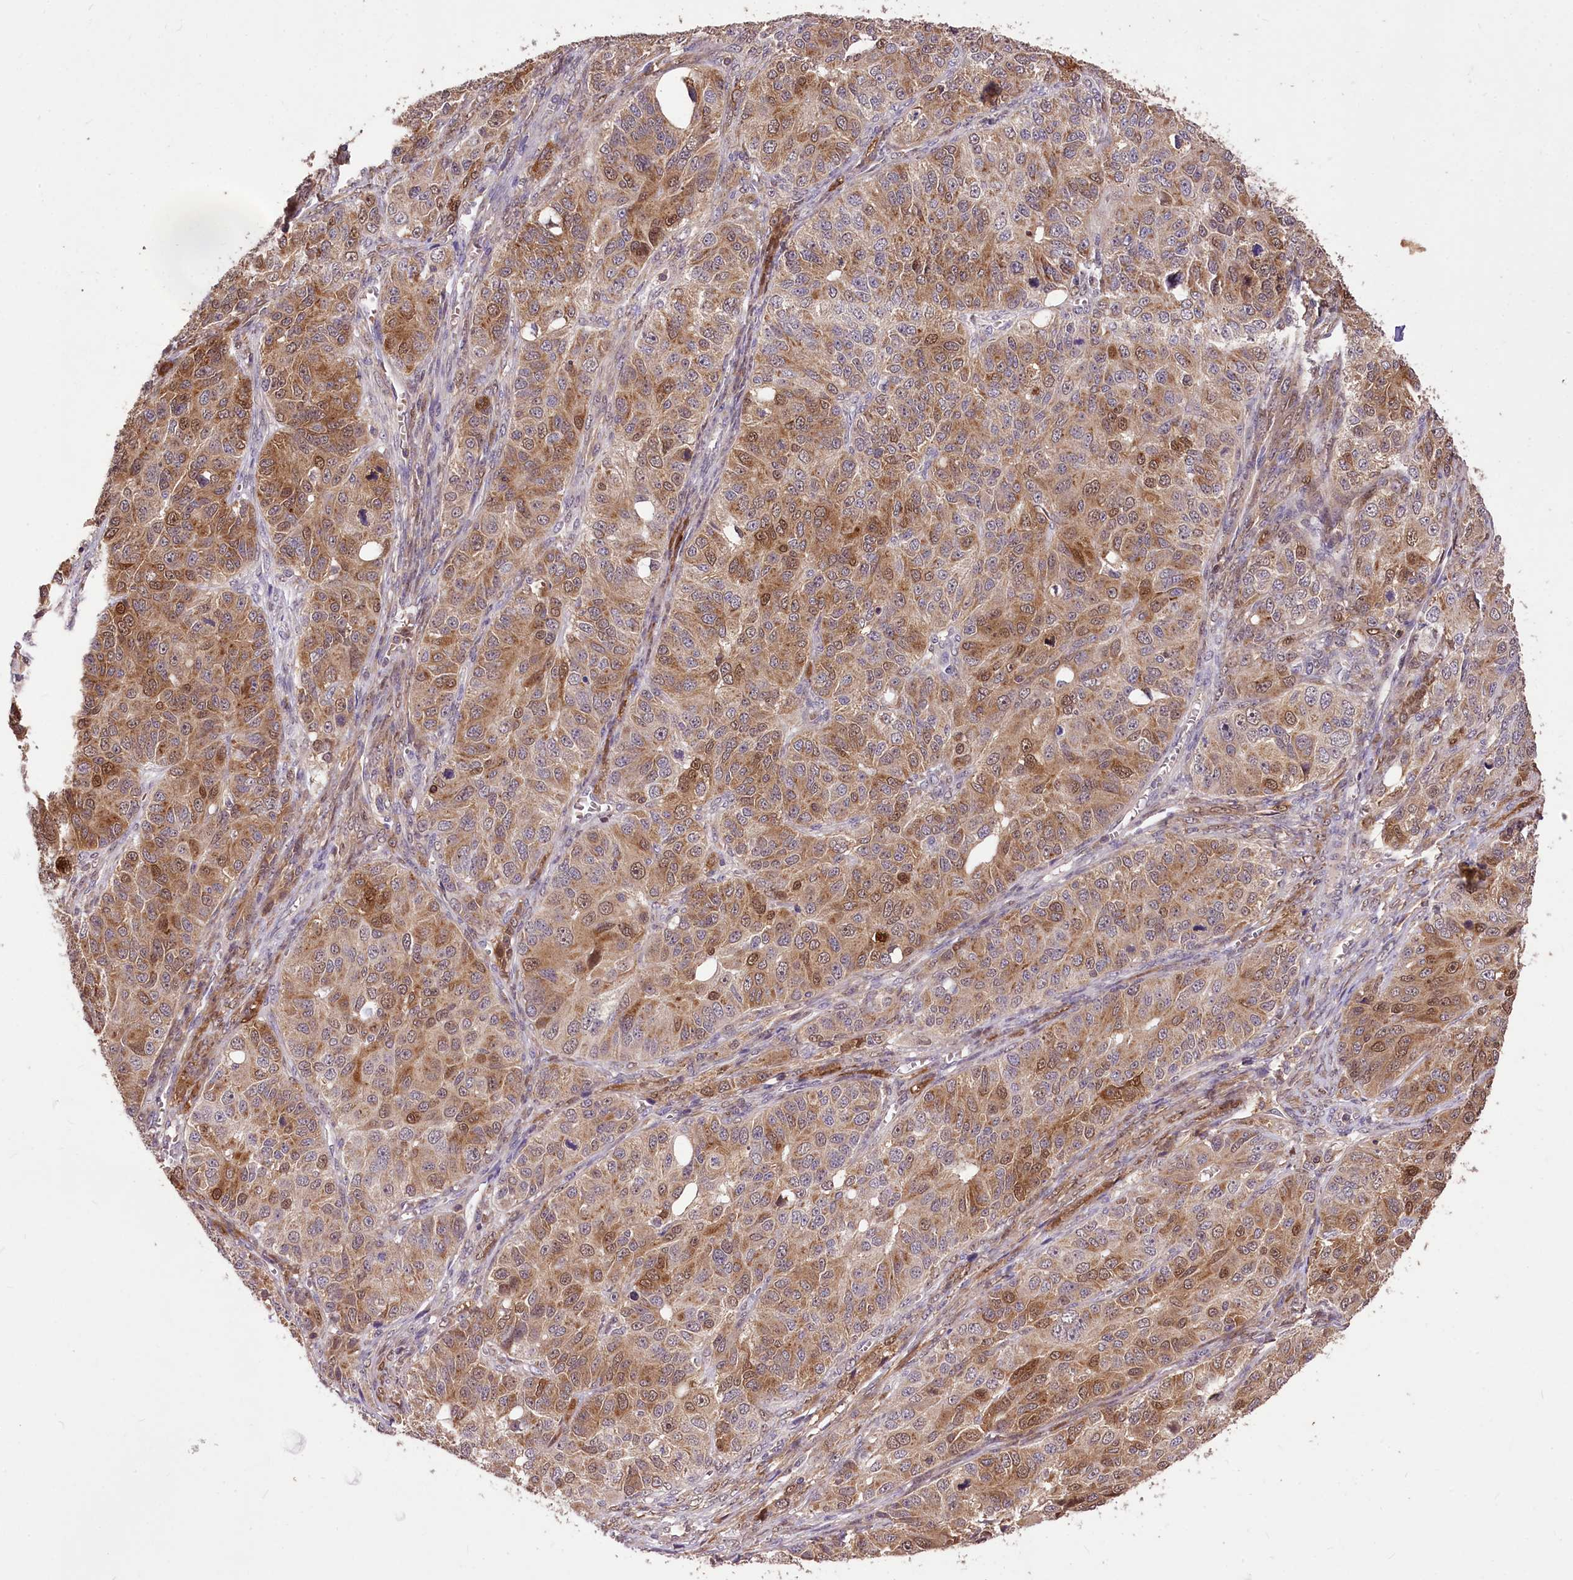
{"staining": {"intensity": "moderate", "quantity": ">75%", "location": "cytoplasmic/membranous,nuclear"}, "tissue": "ovarian cancer", "cell_type": "Tumor cells", "image_type": "cancer", "snomed": [{"axis": "morphology", "description": "Carcinoma, endometroid"}, {"axis": "topography", "description": "Ovary"}], "caption": "DAB (3,3'-diaminobenzidine) immunohistochemical staining of ovarian cancer shows moderate cytoplasmic/membranous and nuclear protein positivity in about >75% of tumor cells.", "gene": "SERGEF", "patient": {"sex": "female", "age": 51}}